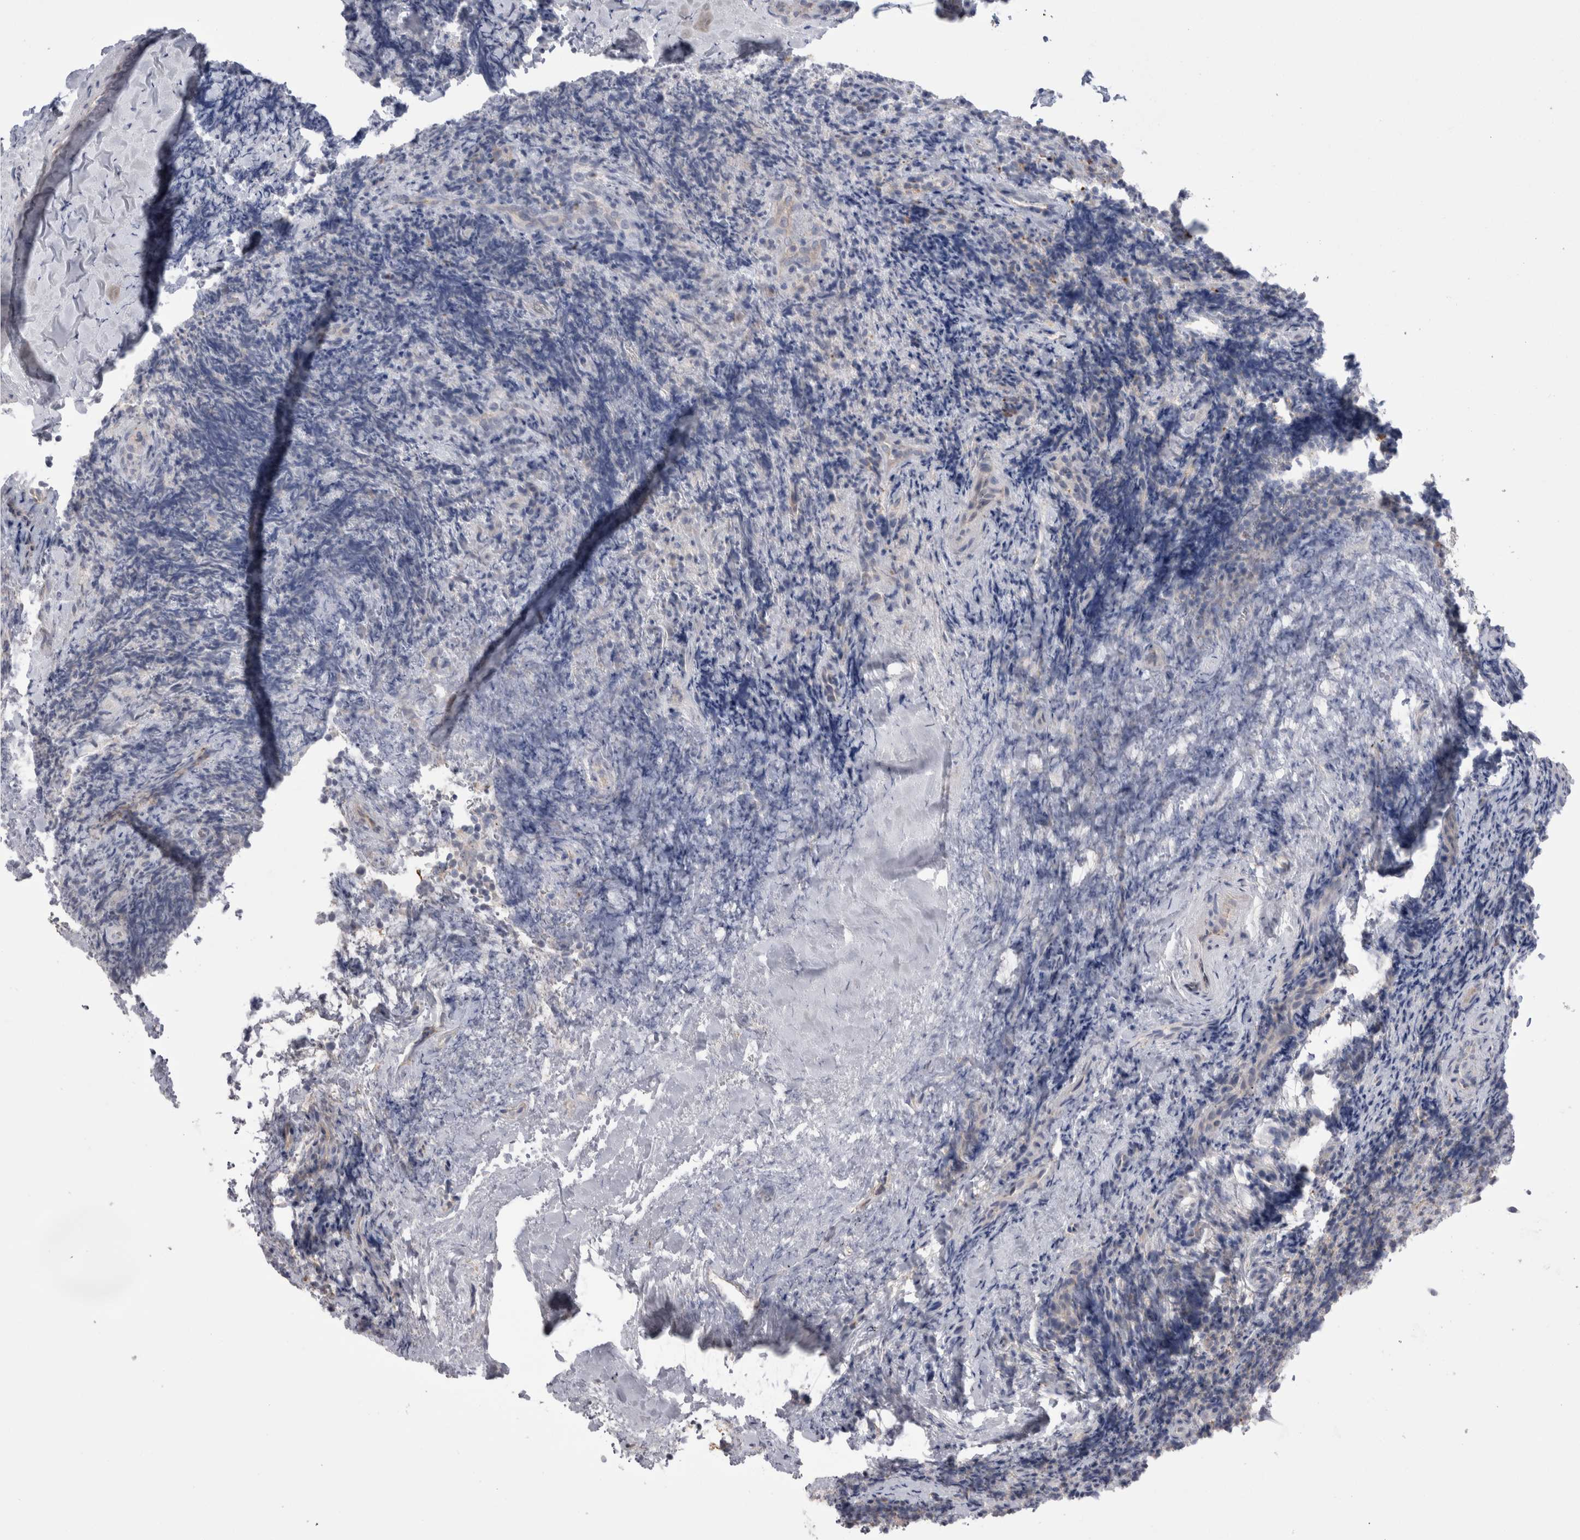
{"staining": {"intensity": "negative", "quantity": "none", "location": "none"}, "tissue": "lymphoma", "cell_type": "Tumor cells", "image_type": "cancer", "snomed": [{"axis": "morphology", "description": "Malignant lymphoma, non-Hodgkin's type, High grade"}, {"axis": "topography", "description": "Tonsil"}], "caption": "Tumor cells show no significant protein staining in malignant lymphoma, non-Hodgkin's type (high-grade).", "gene": "EPDR1", "patient": {"sex": "female", "age": 36}}